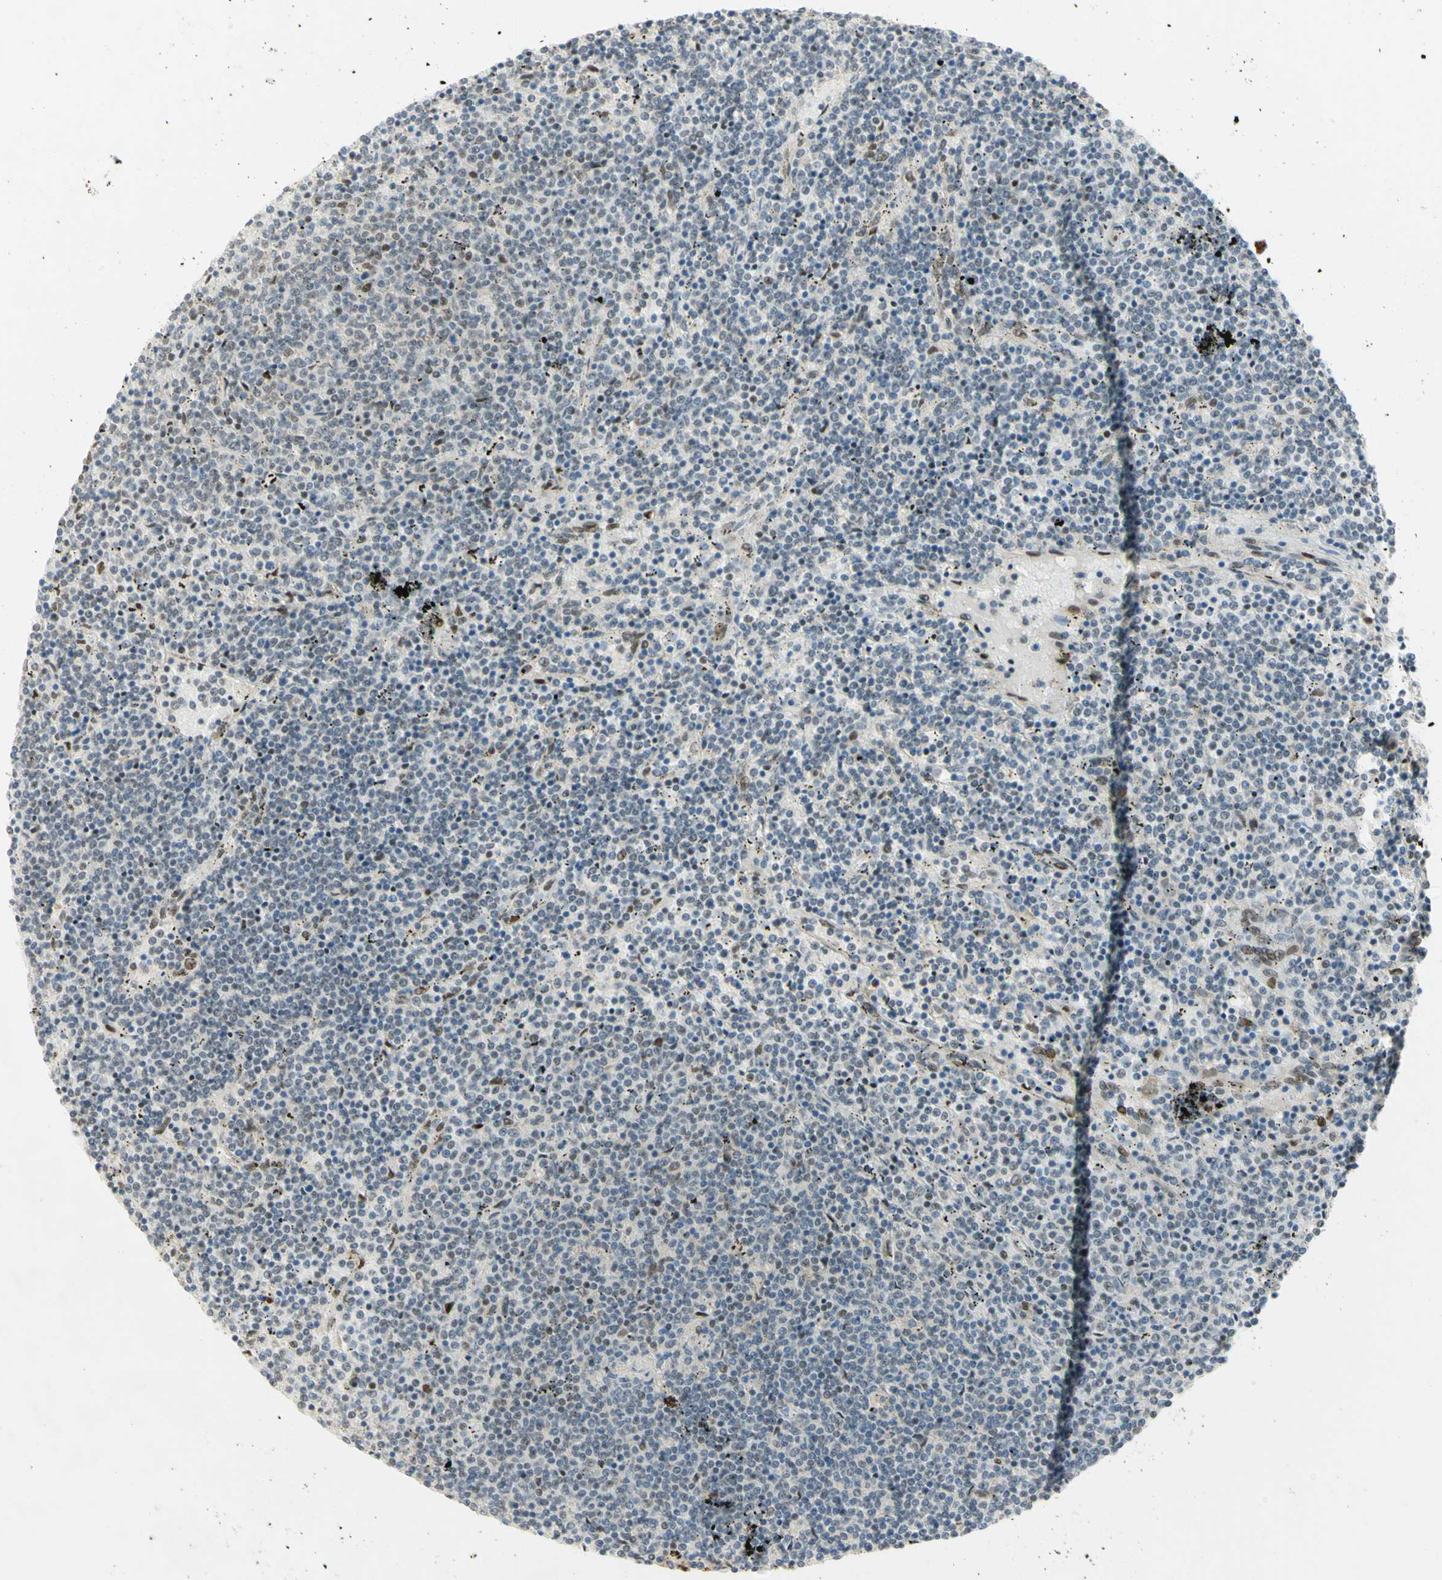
{"staining": {"intensity": "weak", "quantity": "<25%", "location": "cytoplasmic/membranous,nuclear"}, "tissue": "lymphoma", "cell_type": "Tumor cells", "image_type": "cancer", "snomed": [{"axis": "morphology", "description": "Malignant lymphoma, non-Hodgkin's type, Low grade"}, {"axis": "topography", "description": "Spleen"}], "caption": "An immunohistochemistry (IHC) micrograph of low-grade malignant lymphoma, non-Hodgkin's type is shown. There is no staining in tumor cells of low-grade malignant lymphoma, non-Hodgkin's type.", "gene": "DDX1", "patient": {"sex": "female", "age": 50}}